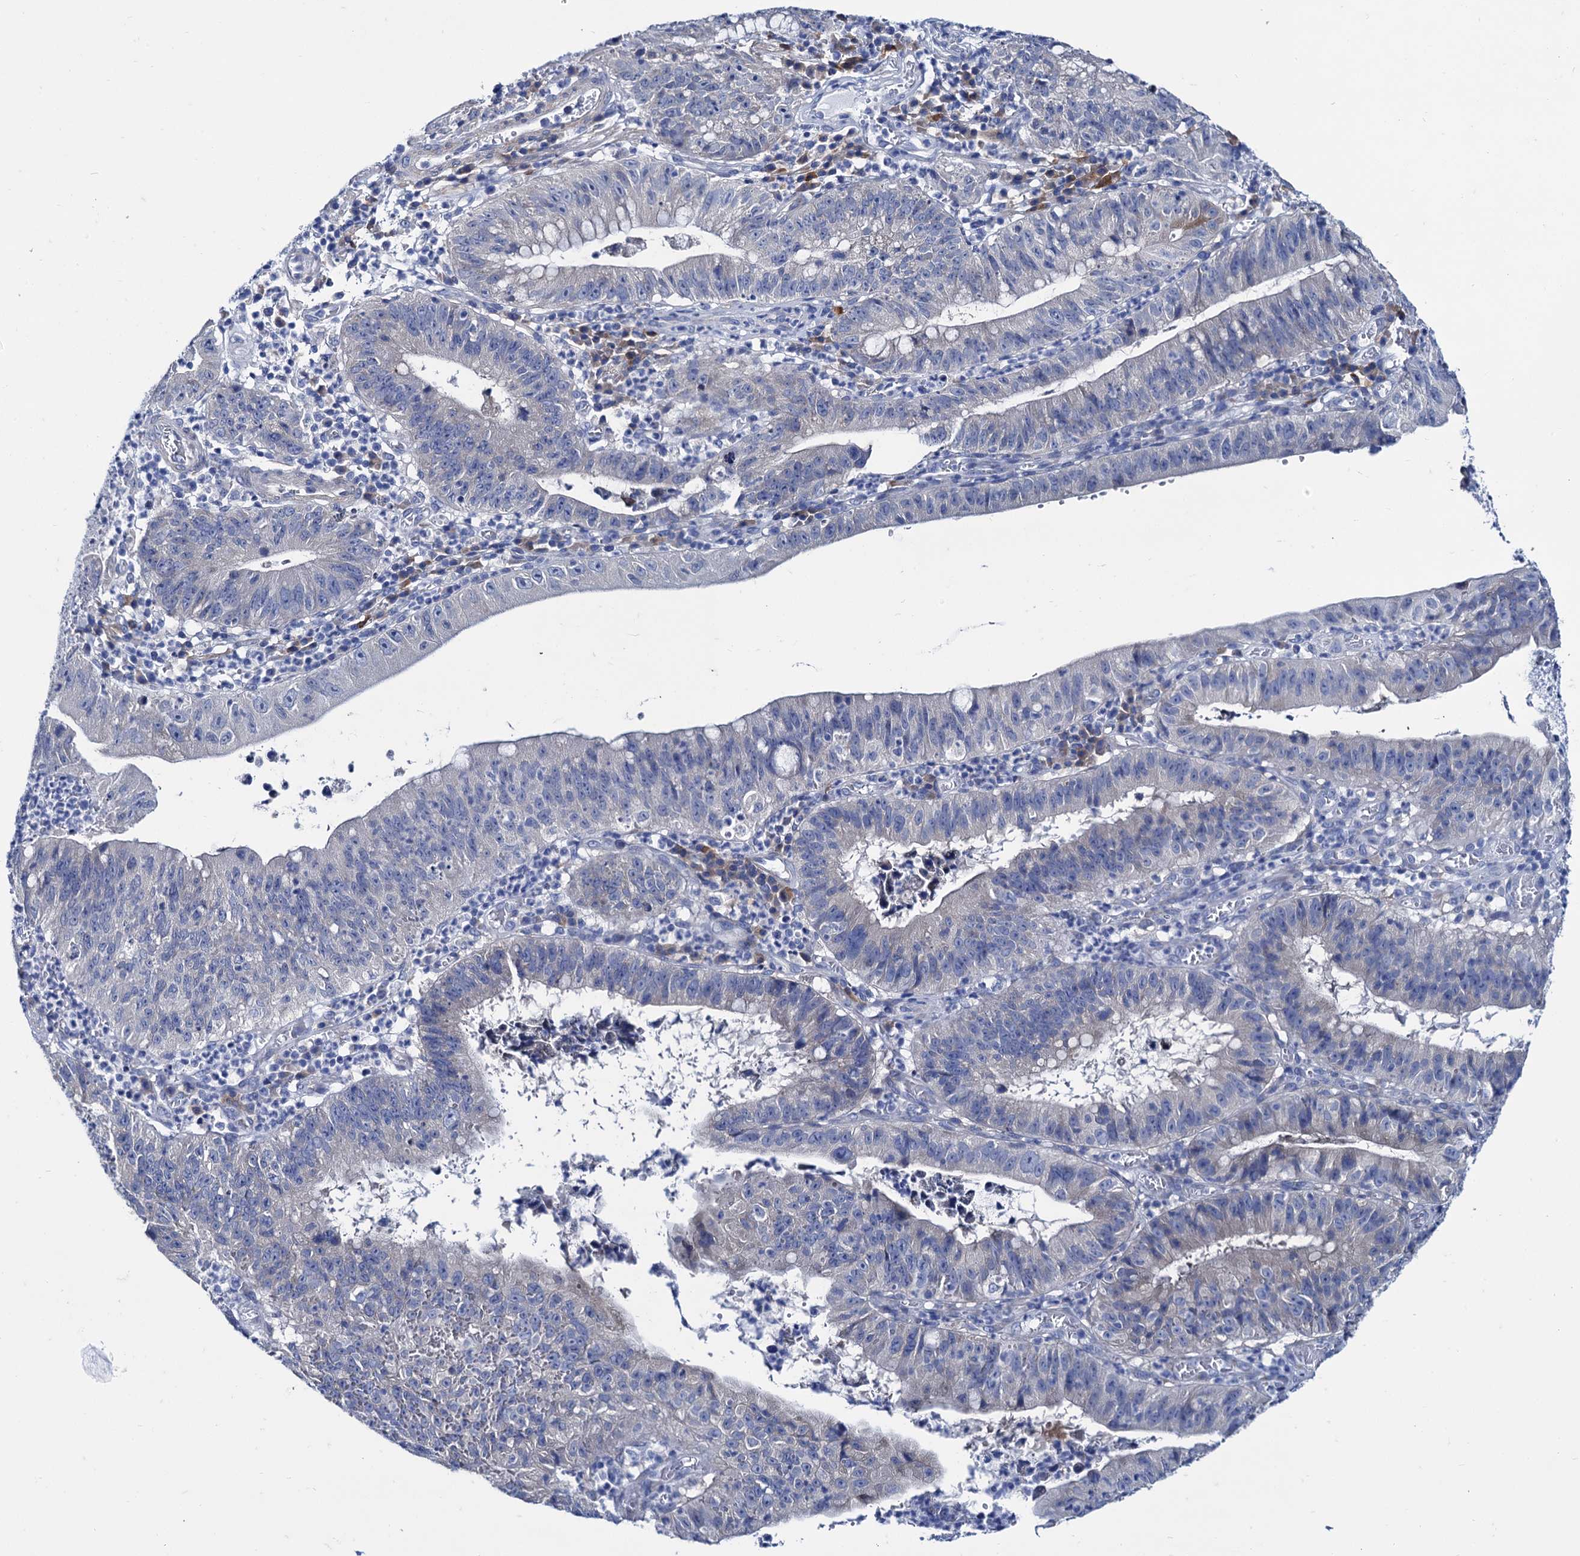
{"staining": {"intensity": "negative", "quantity": "none", "location": "none"}, "tissue": "stomach cancer", "cell_type": "Tumor cells", "image_type": "cancer", "snomed": [{"axis": "morphology", "description": "Adenocarcinoma, NOS"}, {"axis": "topography", "description": "Stomach"}], "caption": "Immunohistochemistry (IHC) photomicrograph of neoplastic tissue: human stomach cancer (adenocarcinoma) stained with DAB (3,3'-diaminobenzidine) exhibits no significant protein expression in tumor cells. (DAB (3,3'-diaminobenzidine) IHC visualized using brightfield microscopy, high magnification).", "gene": "FOXR2", "patient": {"sex": "male", "age": 59}}